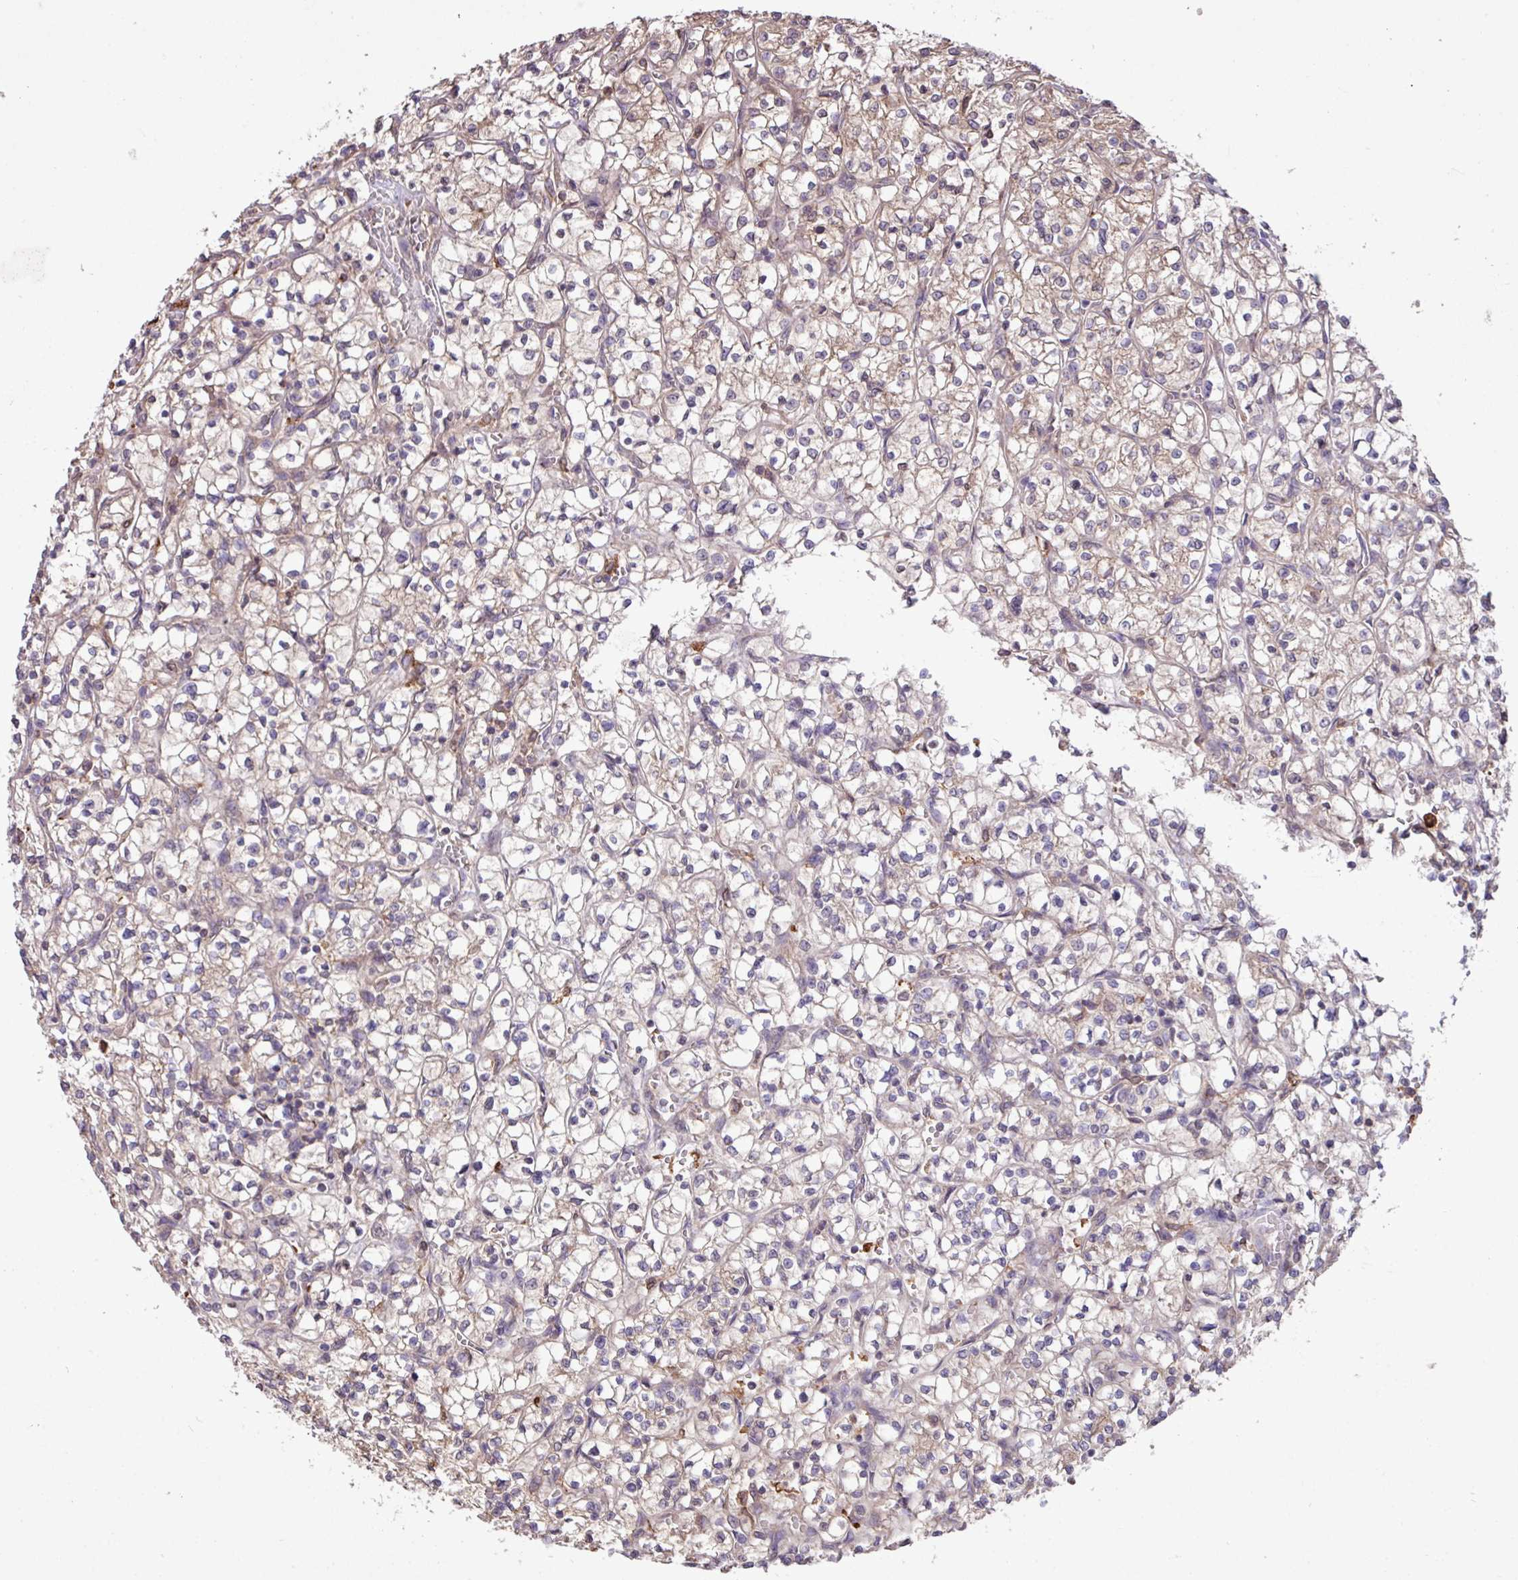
{"staining": {"intensity": "weak", "quantity": ">75%", "location": "cytoplasmic/membranous"}, "tissue": "renal cancer", "cell_type": "Tumor cells", "image_type": "cancer", "snomed": [{"axis": "morphology", "description": "Adenocarcinoma, NOS"}, {"axis": "topography", "description": "Kidney"}], "caption": "Weak cytoplasmic/membranous positivity is identified in approximately >75% of tumor cells in renal cancer (adenocarcinoma).", "gene": "ARHGEF25", "patient": {"sex": "female", "age": 64}}